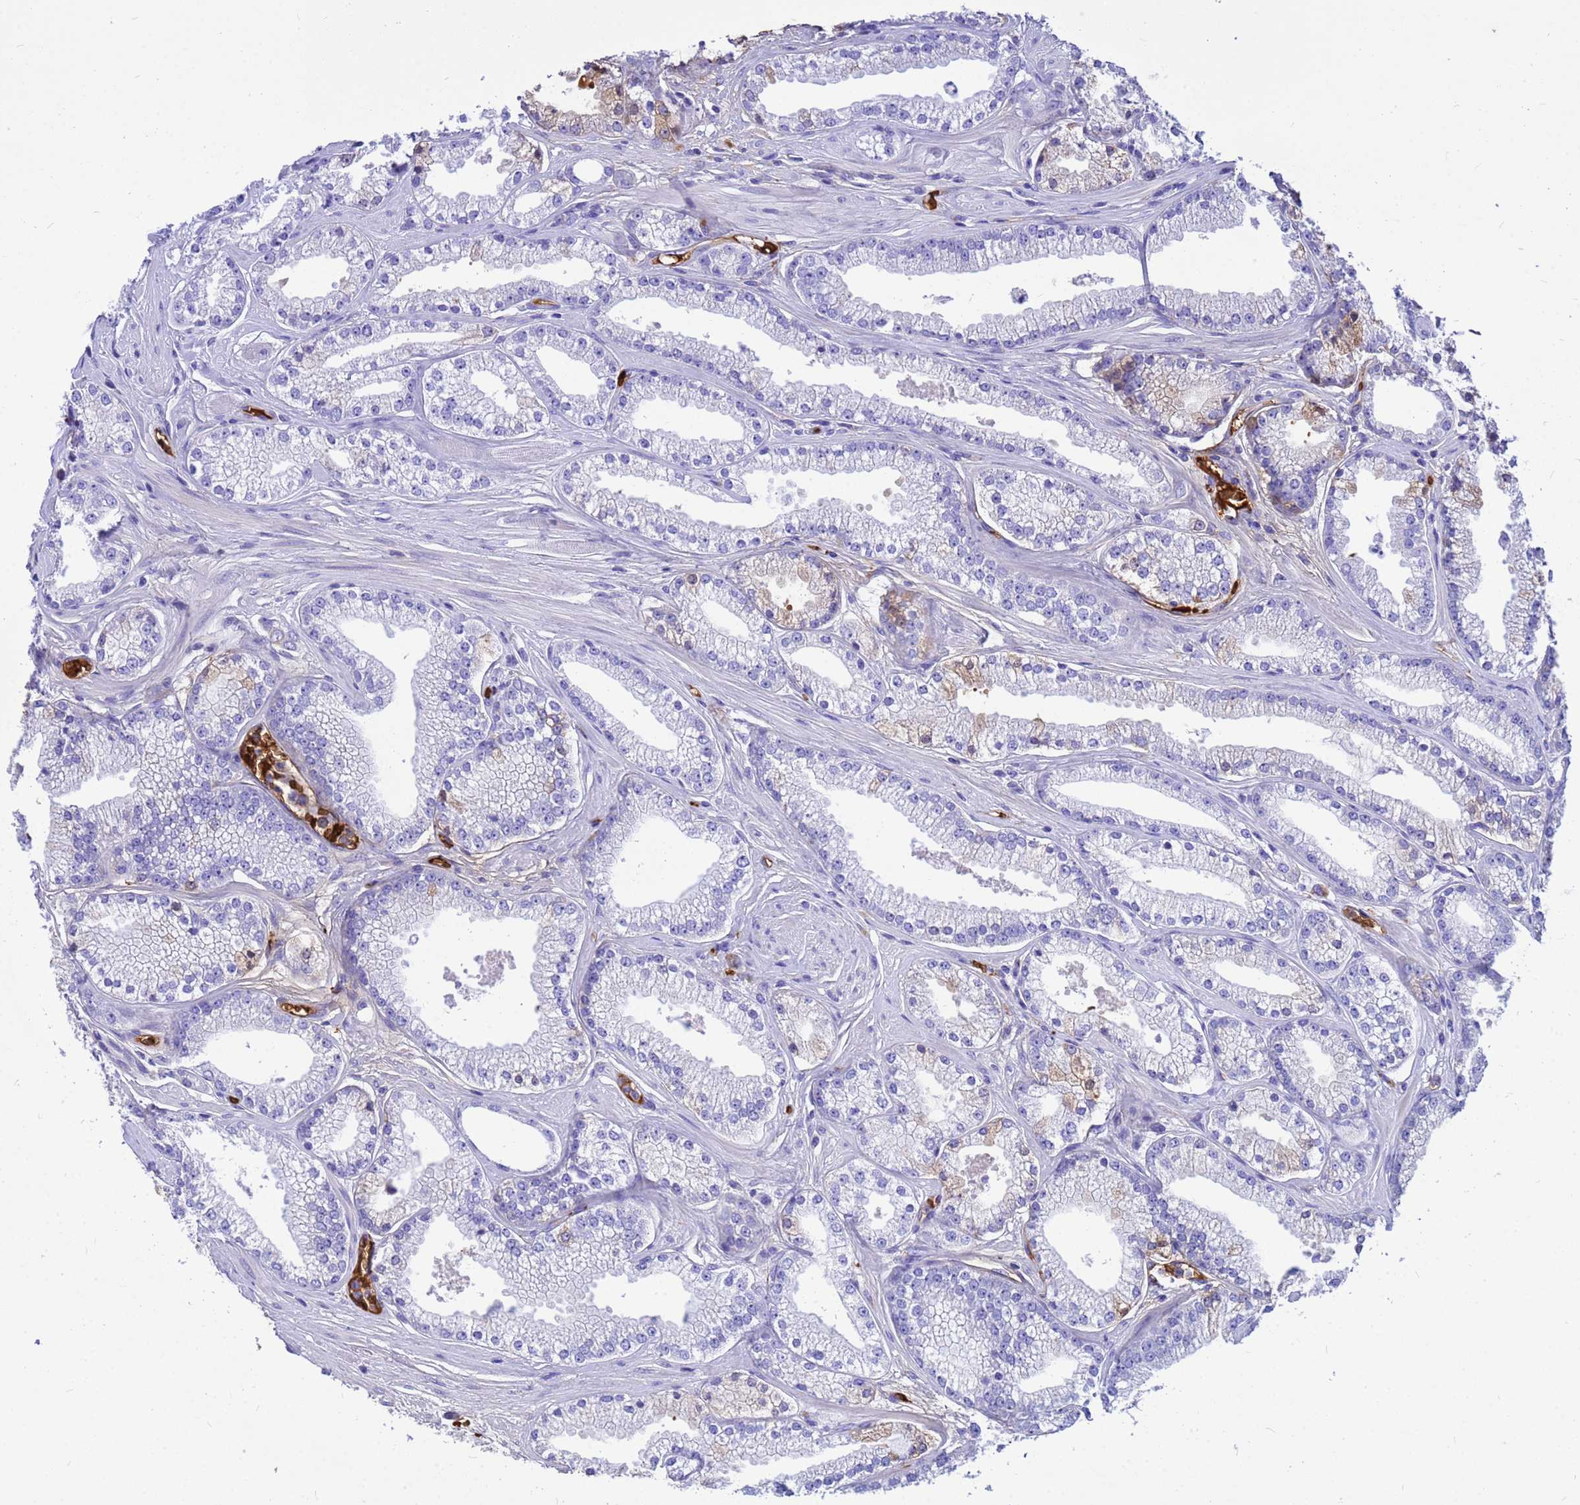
{"staining": {"intensity": "negative", "quantity": "none", "location": "none"}, "tissue": "prostate cancer", "cell_type": "Tumor cells", "image_type": "cancer", "snomed": [{"axis": "morphology", "description": "Adenocarcinoma, High grade"}, {"axis": "topography", "description": "Prostate"}], "caption": "Immunohistochemical staining of human prostate cancer exhibits no significant staining in tumor cells.", "gene": "HBA2", "patient": {"sex": "male", "age": 67}}